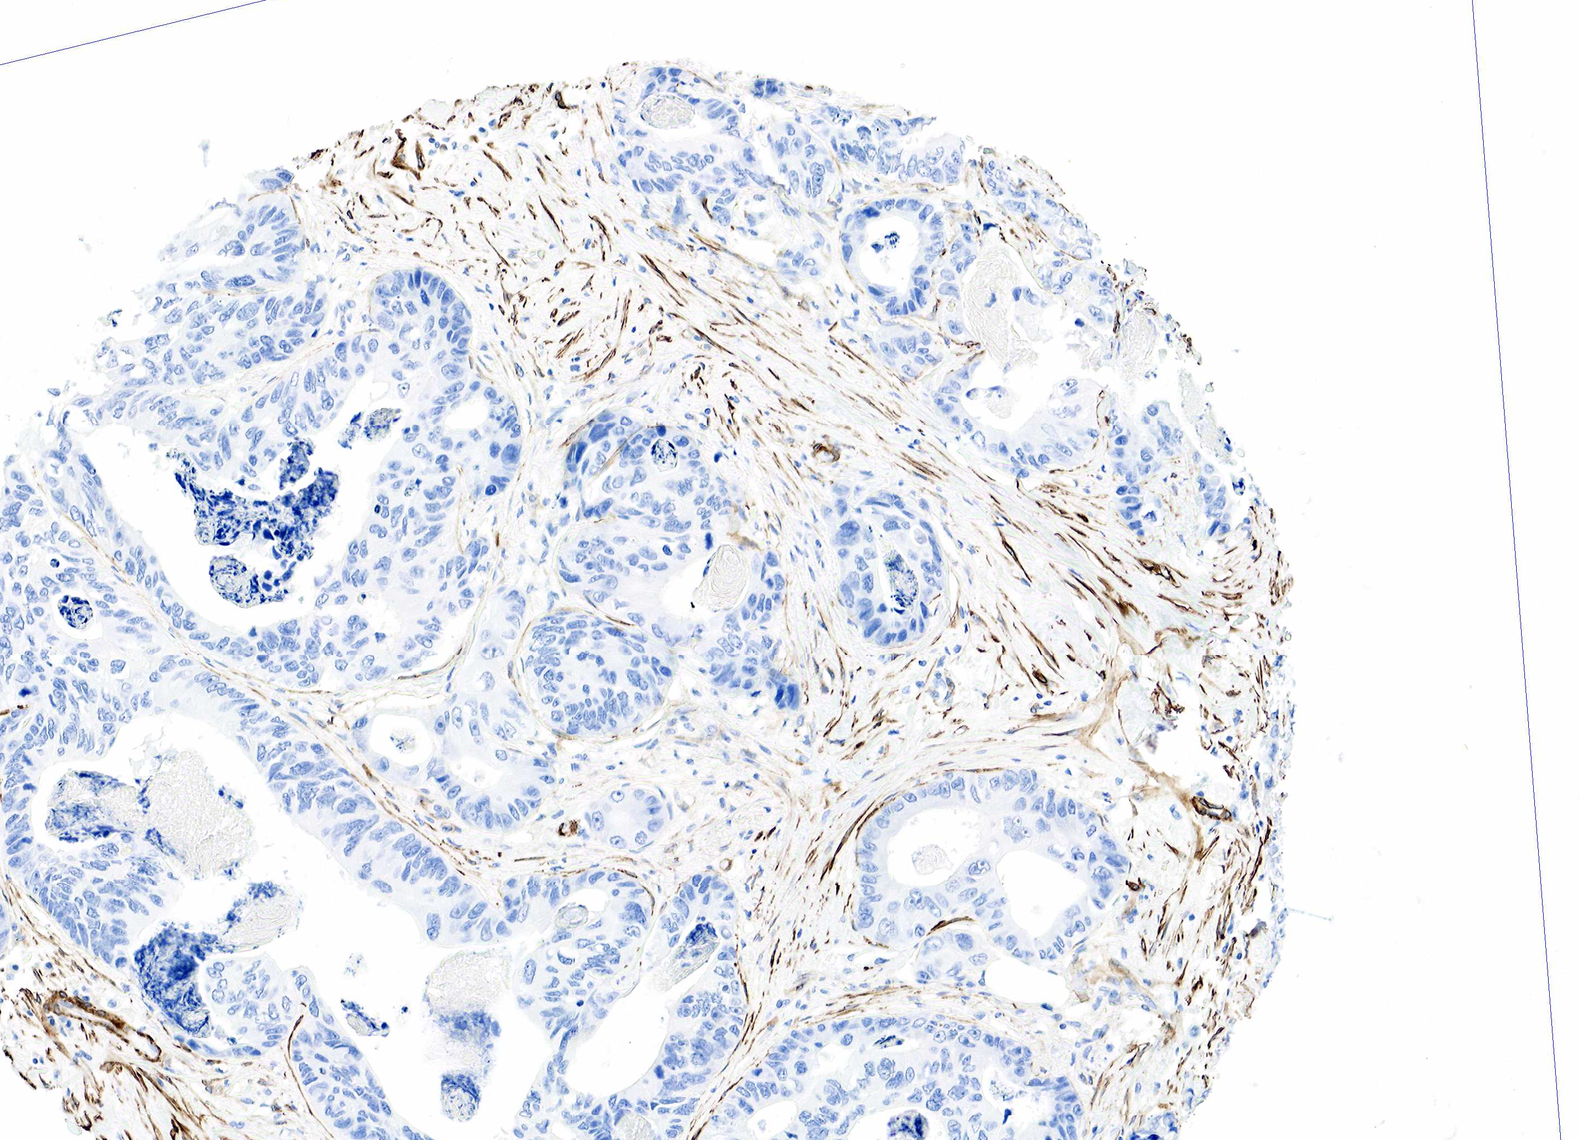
{"staining": {"intensity": "negative", "quantity": "none", "location": "none"}, "tissue": "colorectal cancer", "cell_type": "Tumor cells", "image_type": "cancer", "snomed": [{"axis": "morphology", "description": "Adenocarcinoma, NOS"}, {"axis": "topography", "description": "Colon"}], "caption": "Immunohistochemistry image of colorectal cancer (adenocarcinoma) stained for a protein (brown), which shows no staining in tumor cells. Nuclei are stained in blue.", "gene": "ACTA1", "patient": {"sex": "female", "age": 86}}